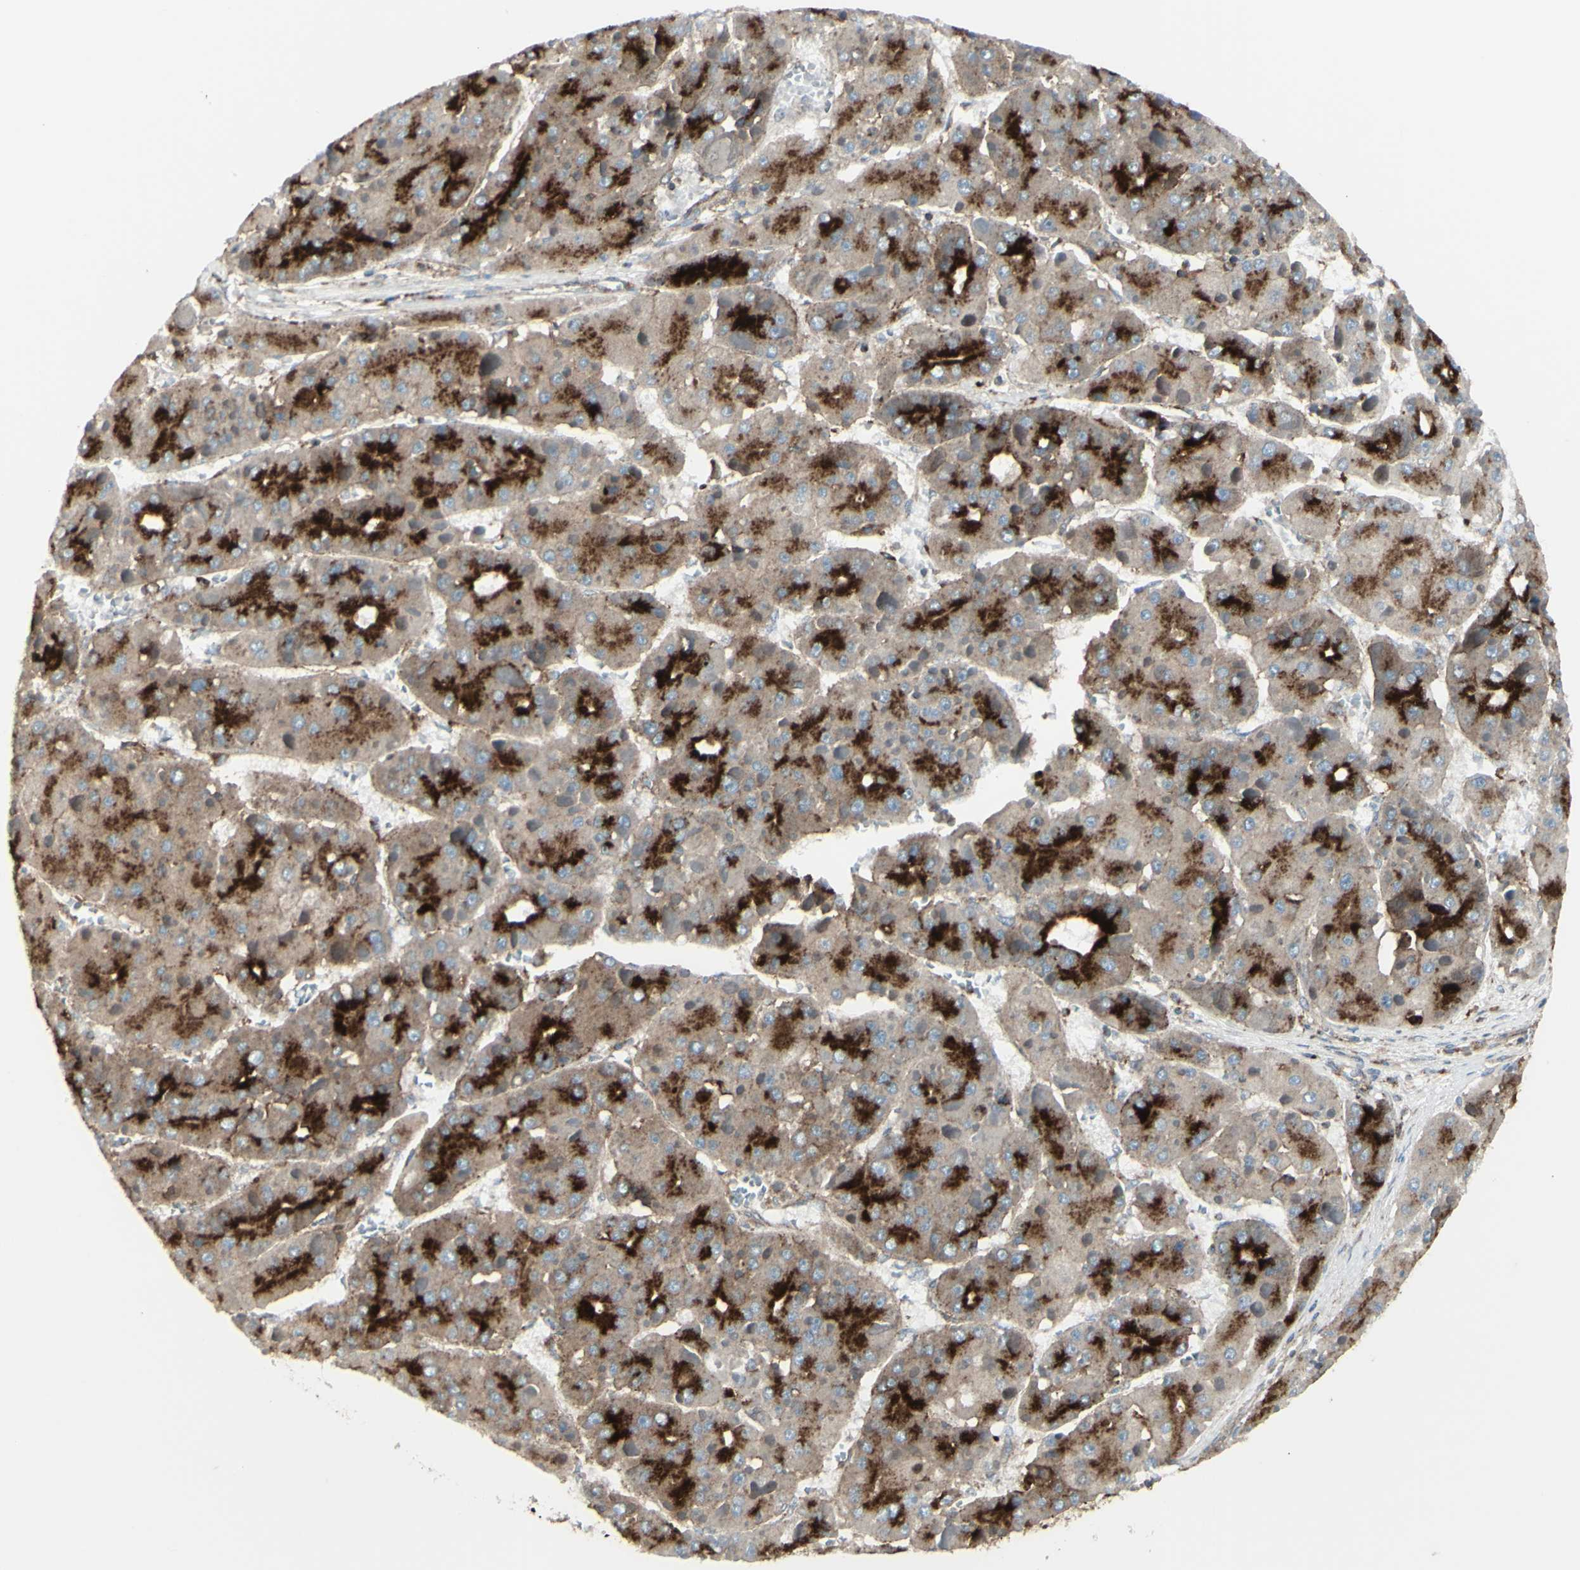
{"staining": {"intensity": "strong", "quantity": ">75%", "location": "cytoplasmic/membranous"}, "tissue": "liver cancer", "cell_type": "Tumor cells", "image_type": "cancer", "snomed": [{"axis": "morphology", "description": "Carcinoma, Hepatocellular, NOS"}, {"axis": "topography", "description": "Liver"}], "caption": "The histopathology image shows staining of liver cancer (hepatocellular carcinoma), revealing strong cytoplasmic/membranous protein positivity (brown color) within tumor cells.", "gene": "NAPA", "patient": {"sex": "female", "age": 73}}